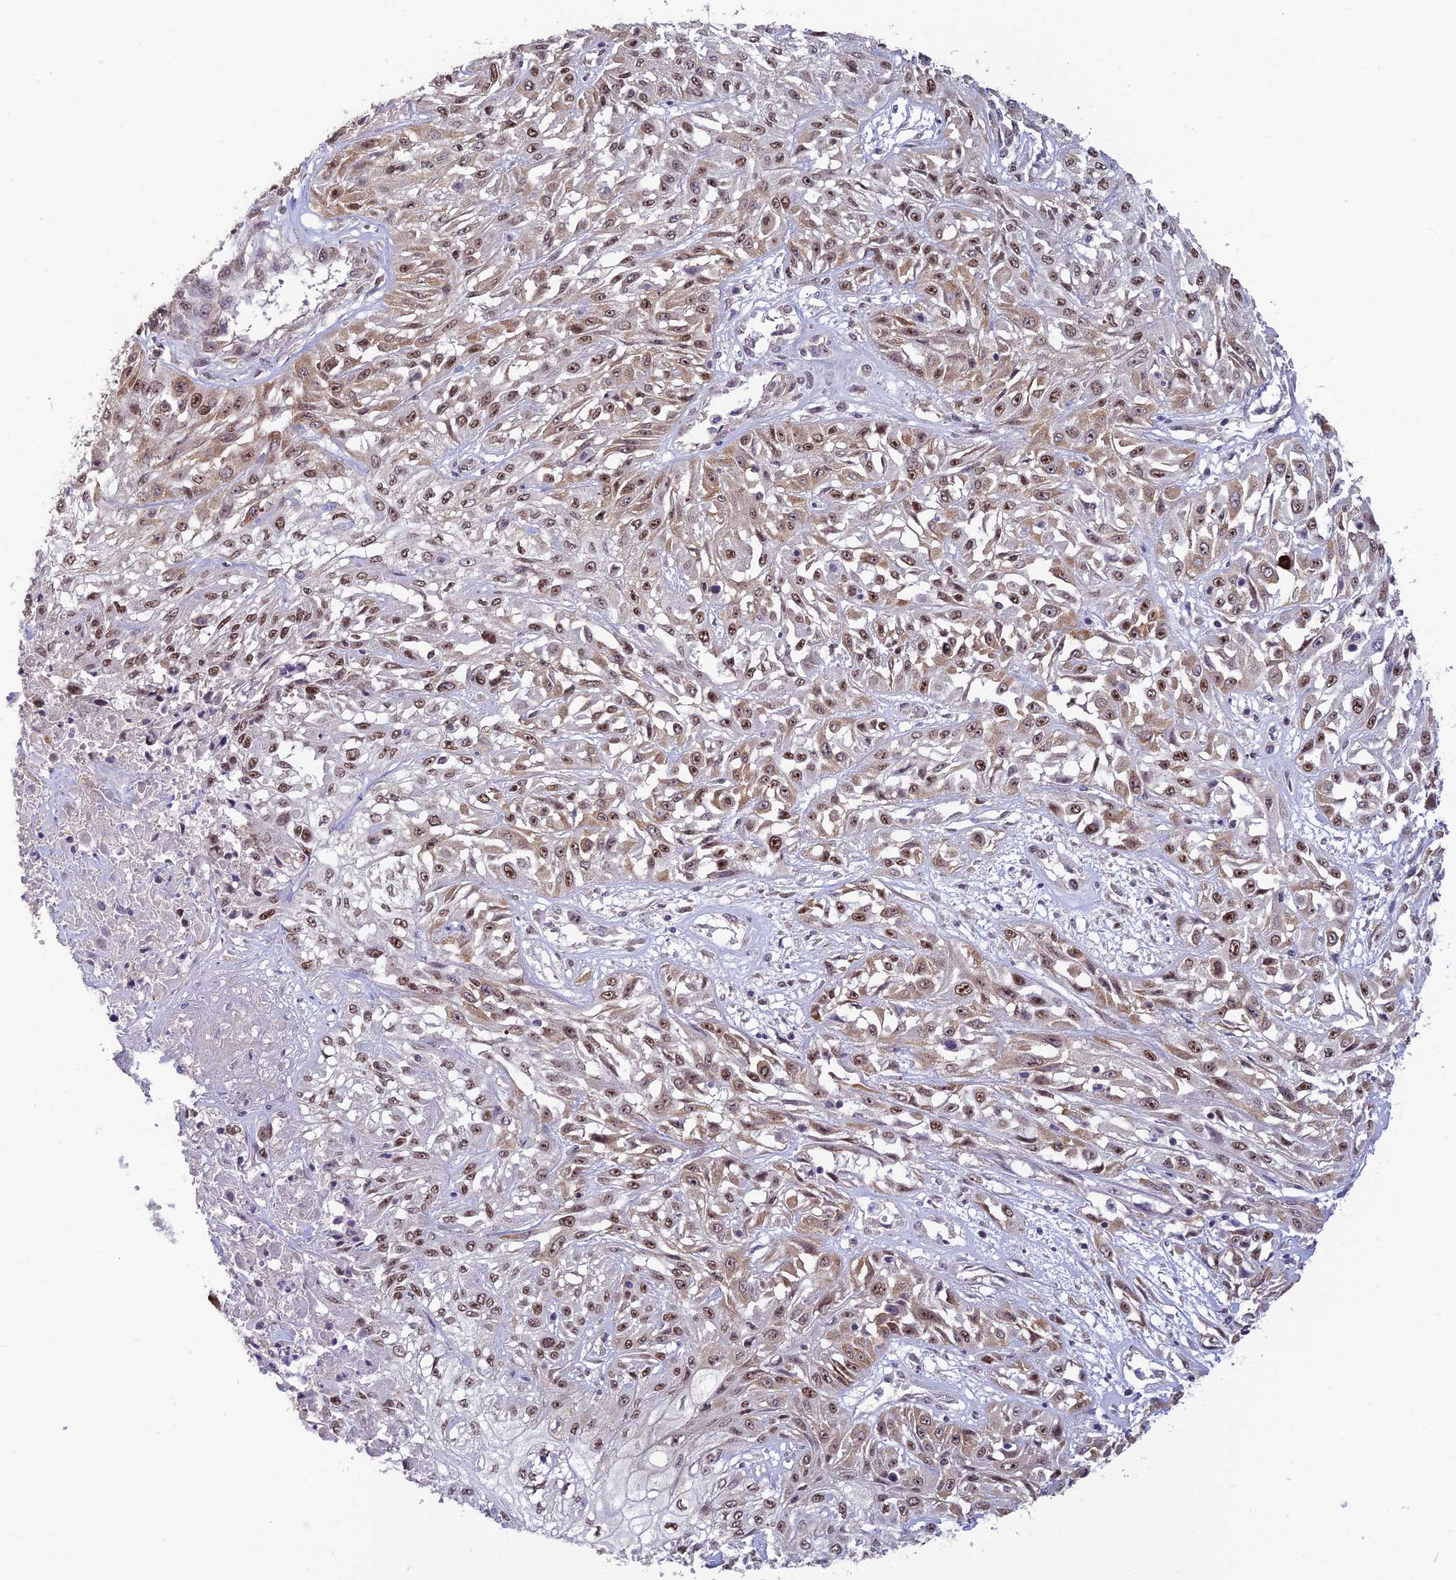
{"staining": {"intensity": "moderate", "quantity": ">75%", "location": "cytoplasmic/membranous,nuclear"}, "tissue": "skin cancer", "cell_type": "Tumor cells", "image_type": "cancer", "snomed": [{"axis": "morphology", "description": "Squamous cell carcinoma, NOS"}, {"axis": "morphology", "description": "Squamous cell carcinoma, metastatic, NOS"}, {"axis": "topography", "description": "Skin"}, {"axis": "topography", "description": "Lymph node"}], "caption": "Immunohistochemistry image of human metastatic squamous cell carcinoma (skin) stained for a protein (brown), which reveals medium levels of moderate cytoplasmic/membranous and nuclear expression in about >75% of tumor cells.", "gene": "POLR1G", "patient": {"sex": "male", "age": 75}}